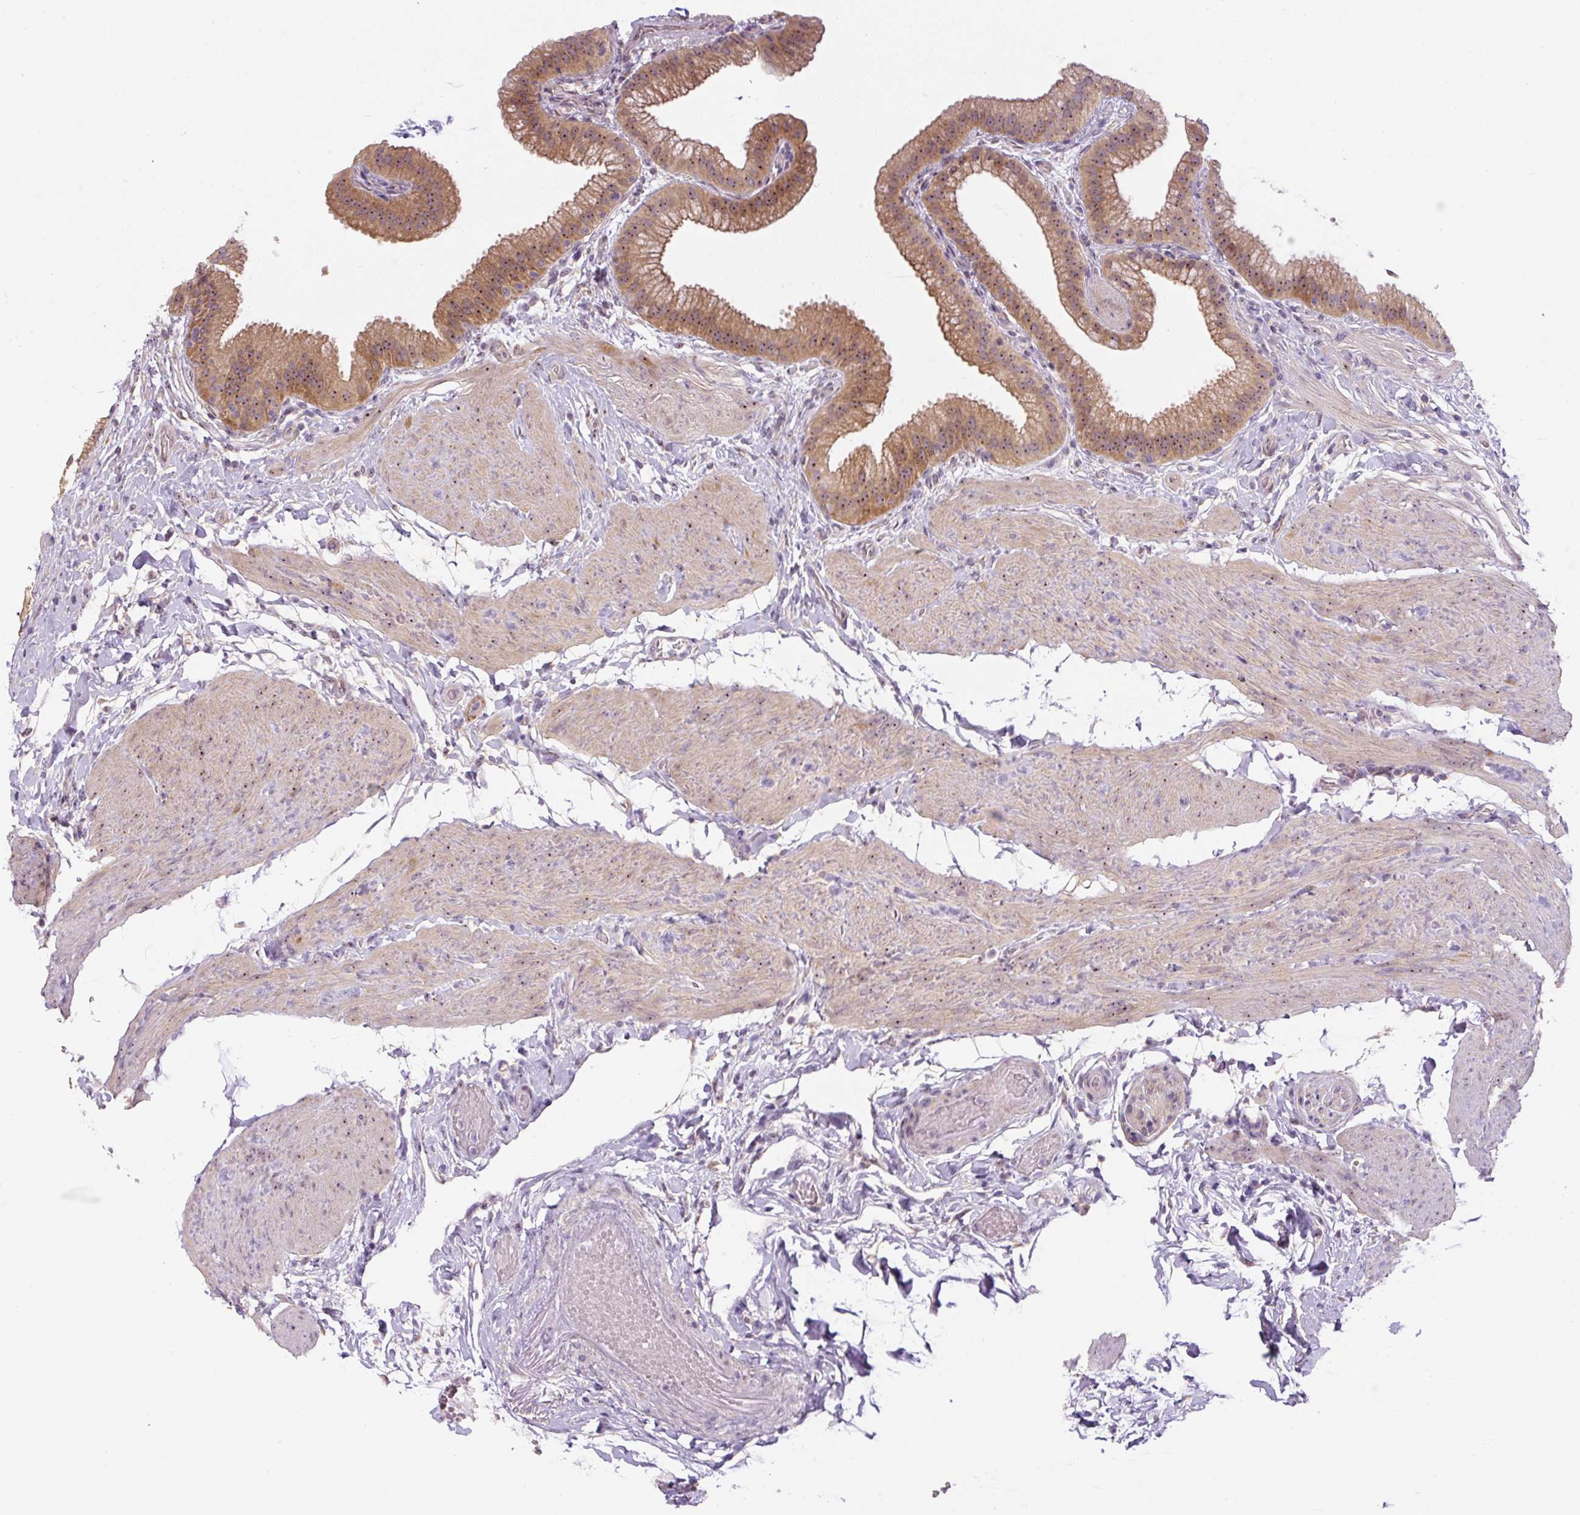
{"staining": {"intensity": "moderate", "quantity": "25%-75%", "location": "cytoplasmic/membranous,nuclear"}, "tissue": "gallbladder", "cell_type": "Glandular cells", "image_type": "normal", "snomed": [{"axis": "morphology", "description": "Normal tissue, NOS"}, {"axis": "topography", "description": "Gallbladder"}], "caption": "Glandular cells show medium levels of moderate cytoplasmic/membranous,nuclear expression in approximately 25%-75% of cells in normal gallbladder. The protein of interest is stained brown, and the nuclei are stained in blue (DAB (3,3'-diaminobenzidine) IHC with brightfield microscopy, high magnification).", "gene": "TMEM151B", "patient": {"sex": "female", "age": 63}}